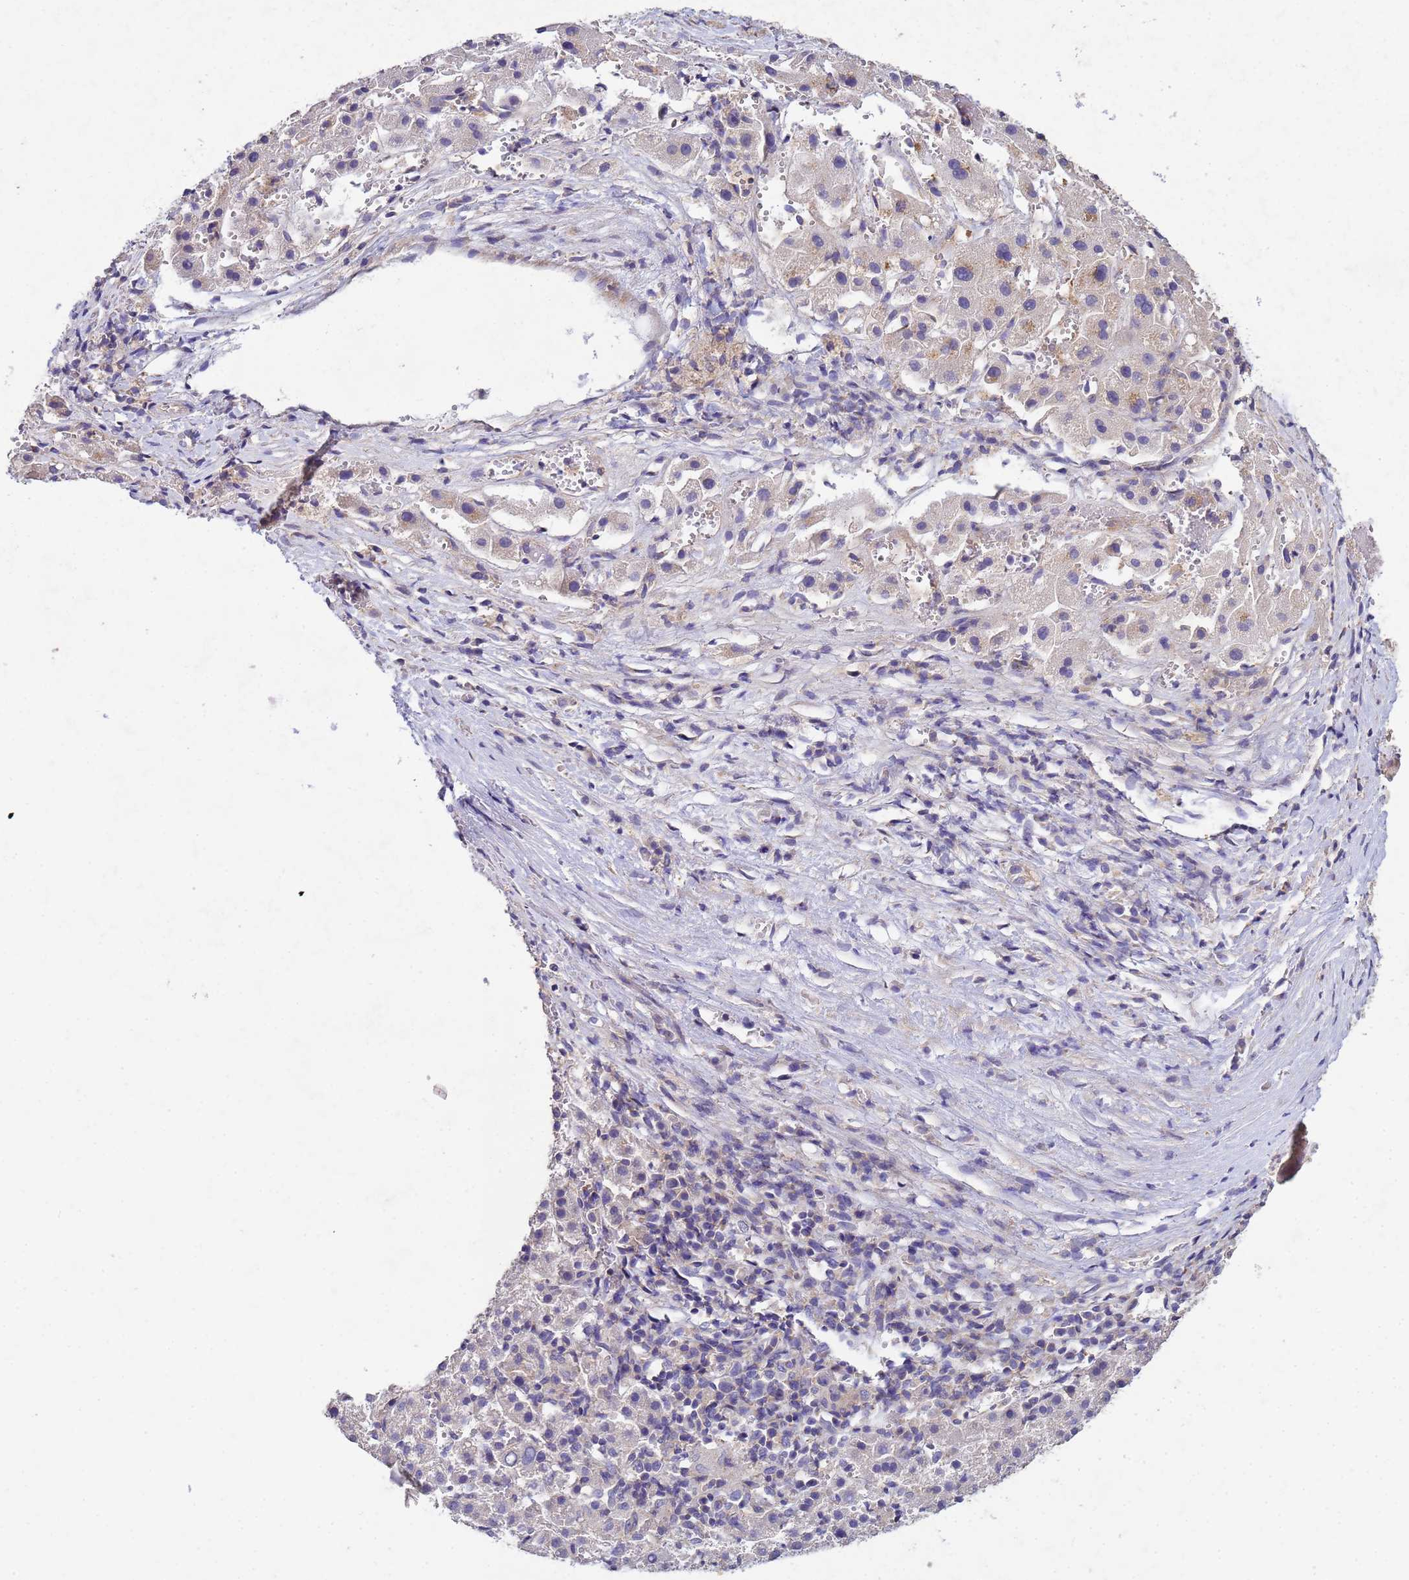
{"staining": {"intensity": "negative", "quantity": "none", "location": "none"}, "tissue": "liver cancer", "cell_type": "Tumor cells", "image_type": "cancer", "snomed": [{"axis": "morphology", "description": "Carcinoma, Hepatocellular, NOS"}, {"axis": "topography", "description": "Liver"}], "caption": "Immunohistochemistry (IHC) photomicrograph of liver cancer stained for a protein (brown), which exhibits no expression in tumor cells.", "gene": "CDC34", "patient": {"sex": "female", "age": 58}}